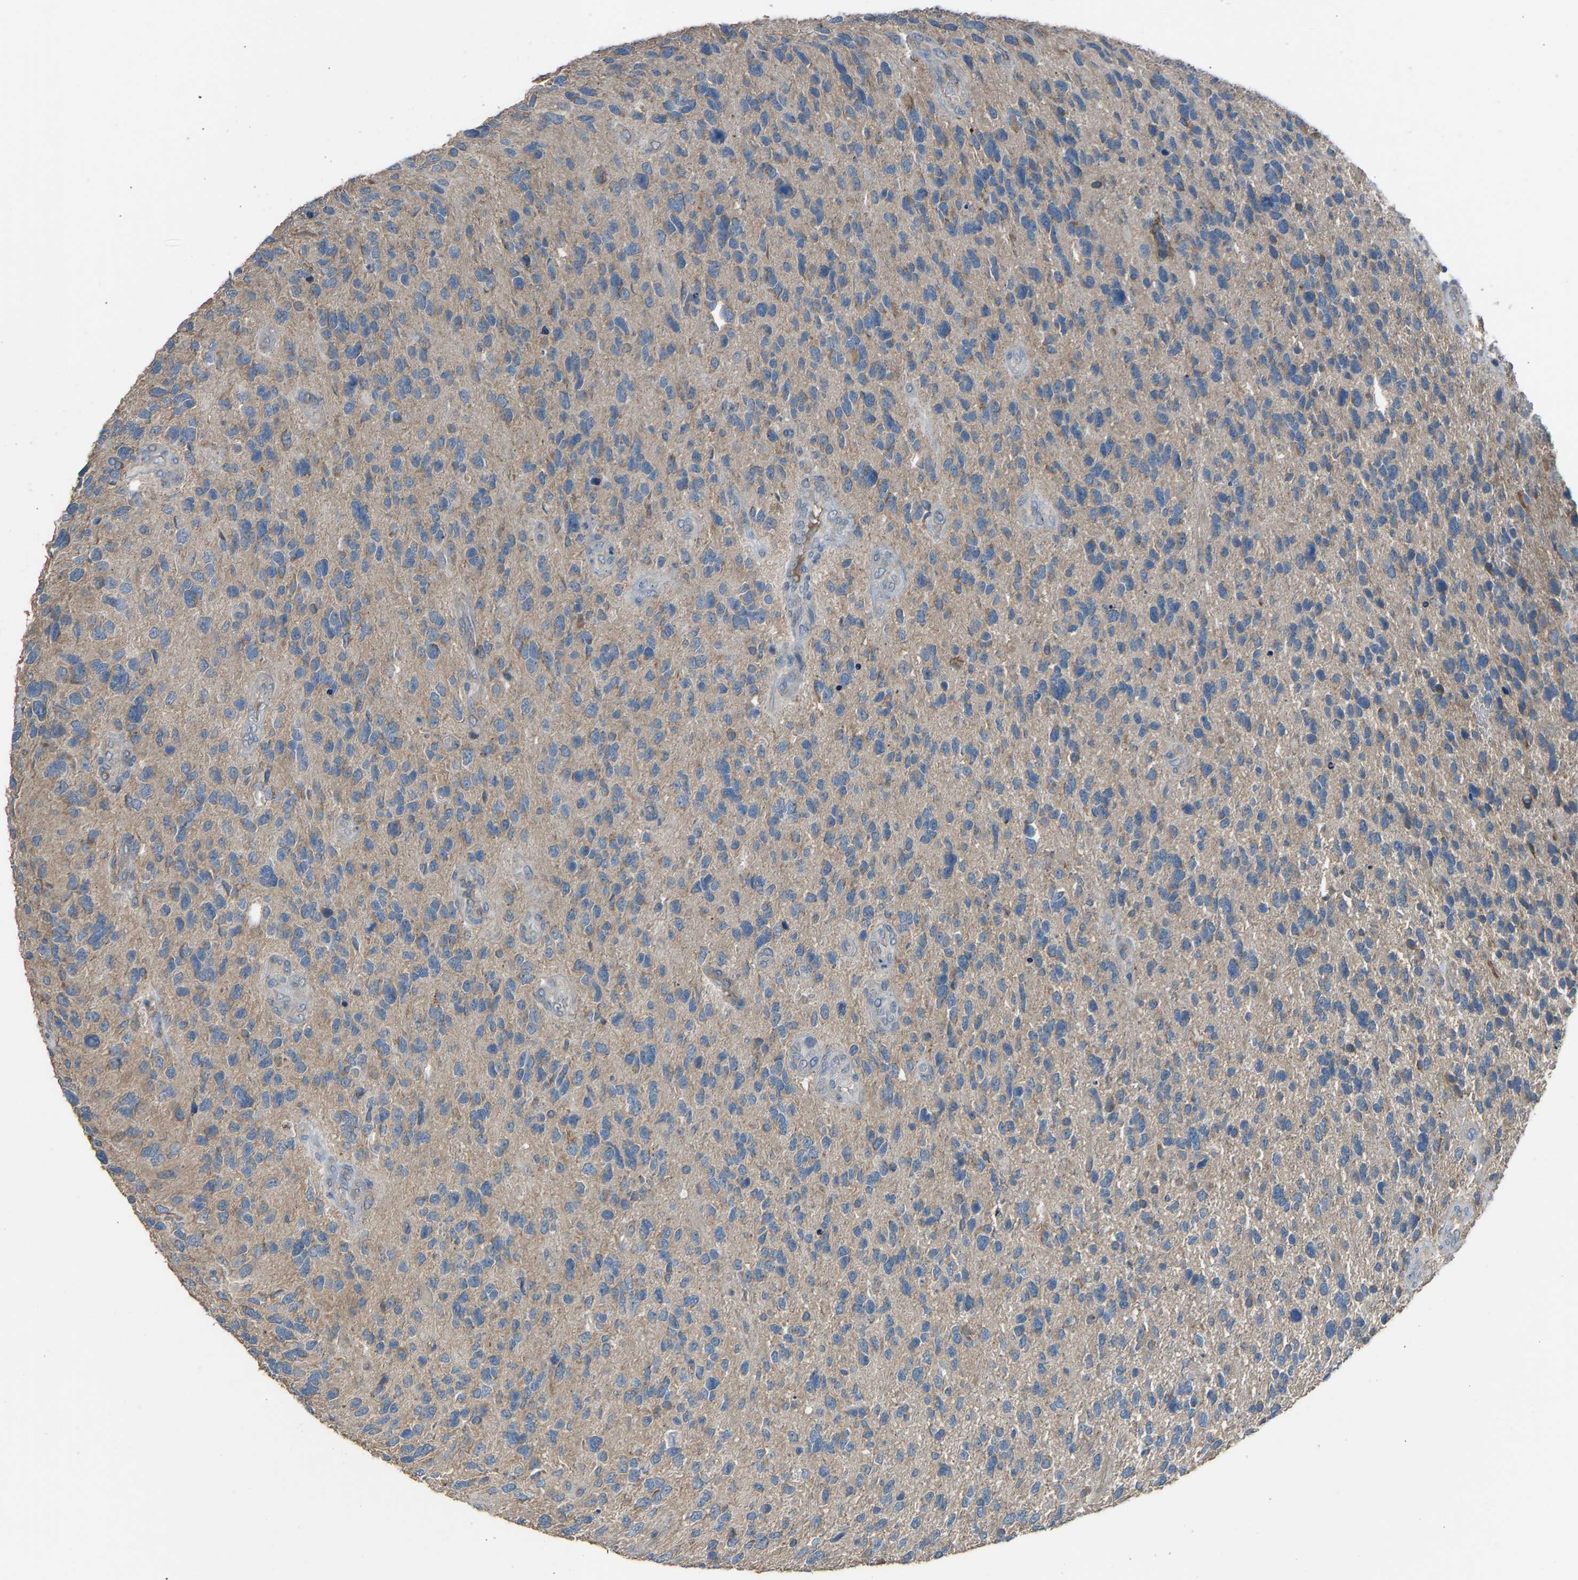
{"staining": {"intensity": "weak", "quantity": "<25%", "location": "cytoplasmic/membranous"}, "tissue": "glioma", "cell_type": "Tumor cells", "image_type": "cancer", "snomed": [{"axis": "morphology", "description": "Glioma, malignant, High grade"}, {"axis": "topography", "description": "Brain"}], "caption": "Immunohistochemistry (IHC) of malignant high-grade glioma exhibits no staining in tumor cells. Nuclei are stained in blue.", "gene": "TGFBR3", "patient": {"sex": "female", "age": 58}}